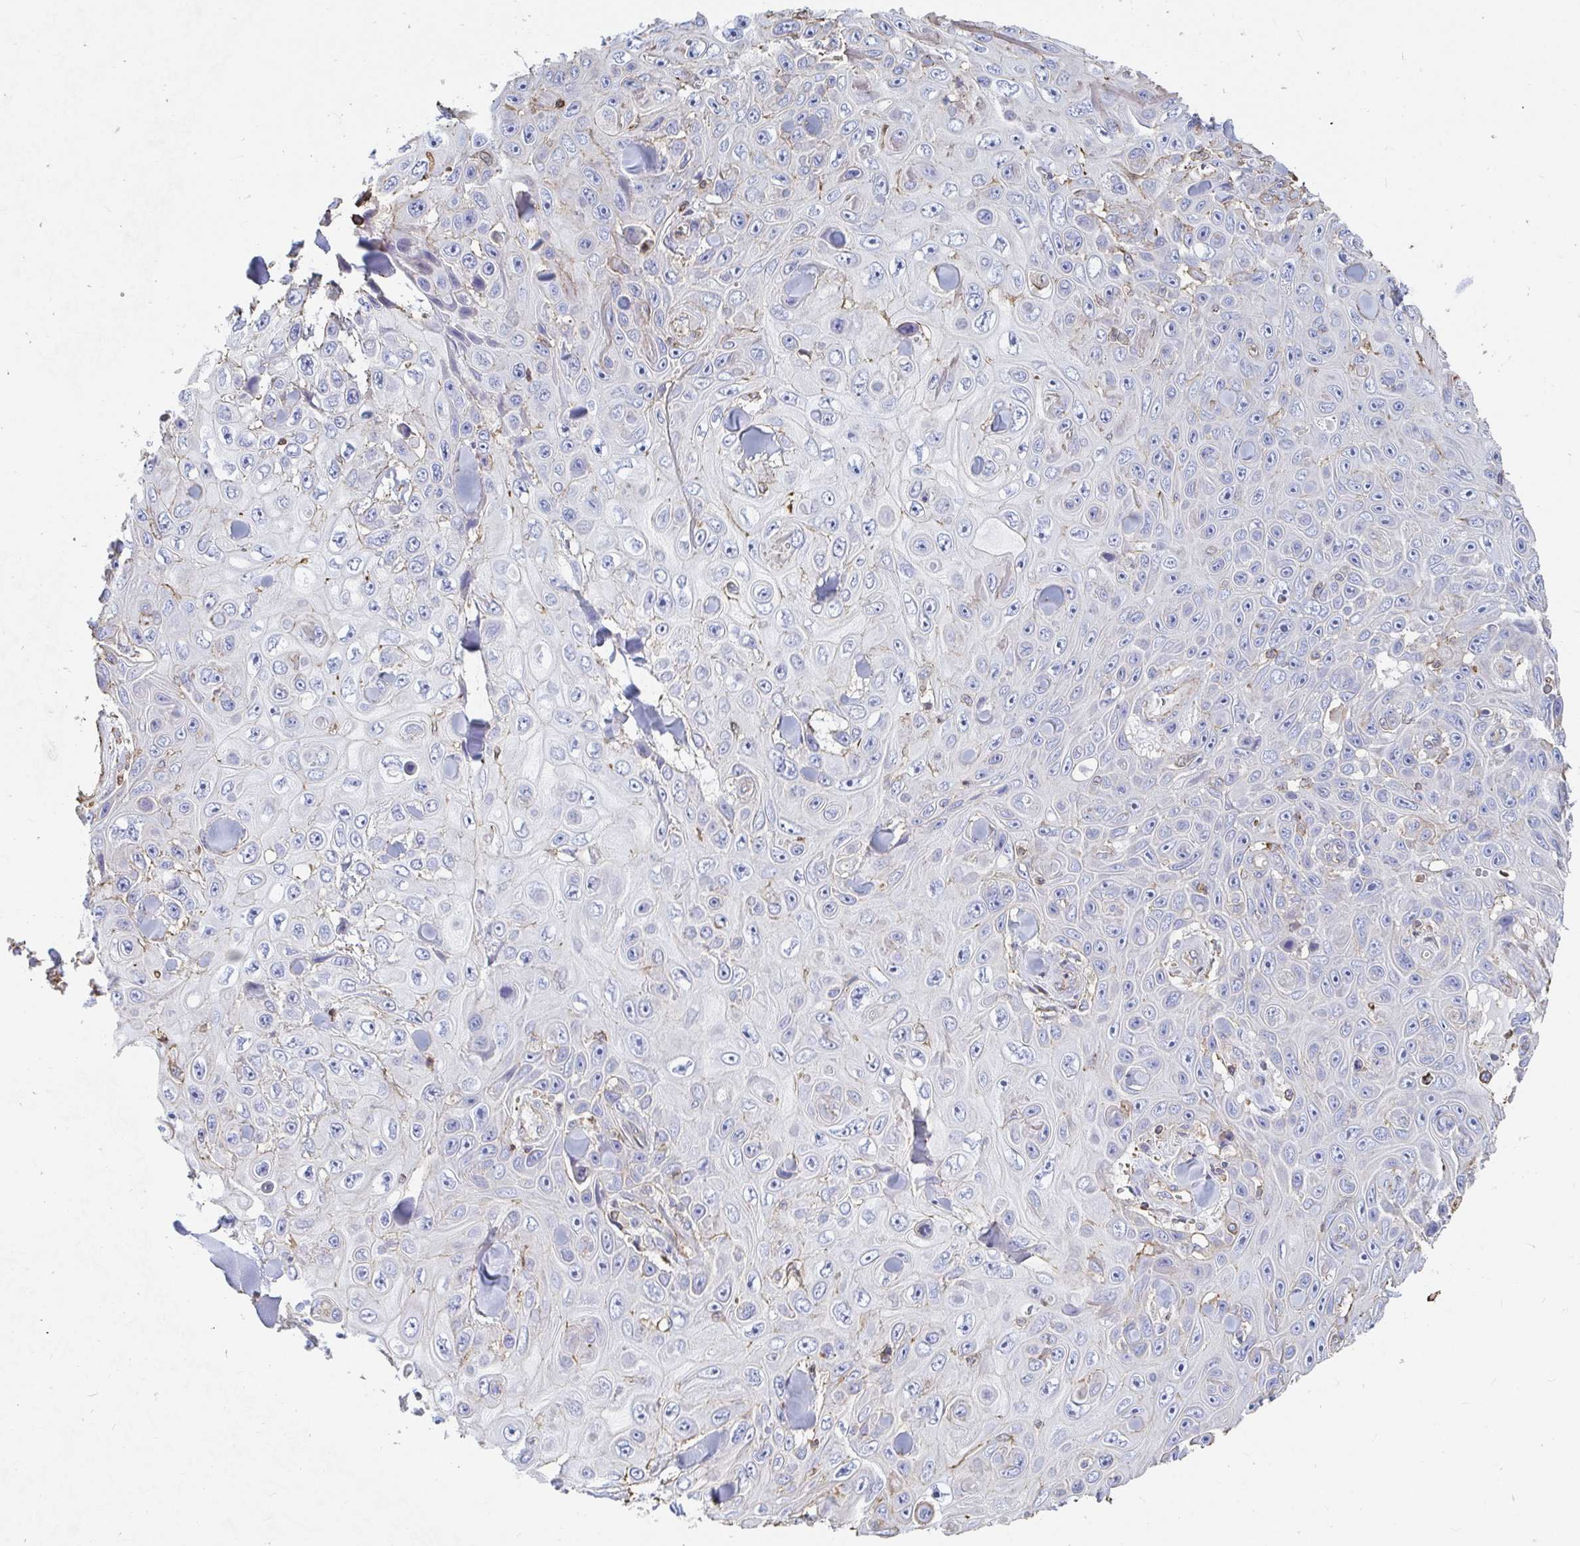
{"staining": {"intensity": "negative", "quantity": "none", "location": "none"}, "tissue": "skin cancer", "cell_type": "Tumor cells", "image_type": "cancer", "snomed": [{"axis": "morphology", "description": "Squamous cell carcinoma, NOS"}, {"axis": "topography", "description": "Skin"}], "caption": "Squamous cell carcinoma (skin) was stained to show a protein in brown. There is no significant positivity in tumor cells.", "gene": "PTPN14", "patient": {"sex": "male", "age": 82}}